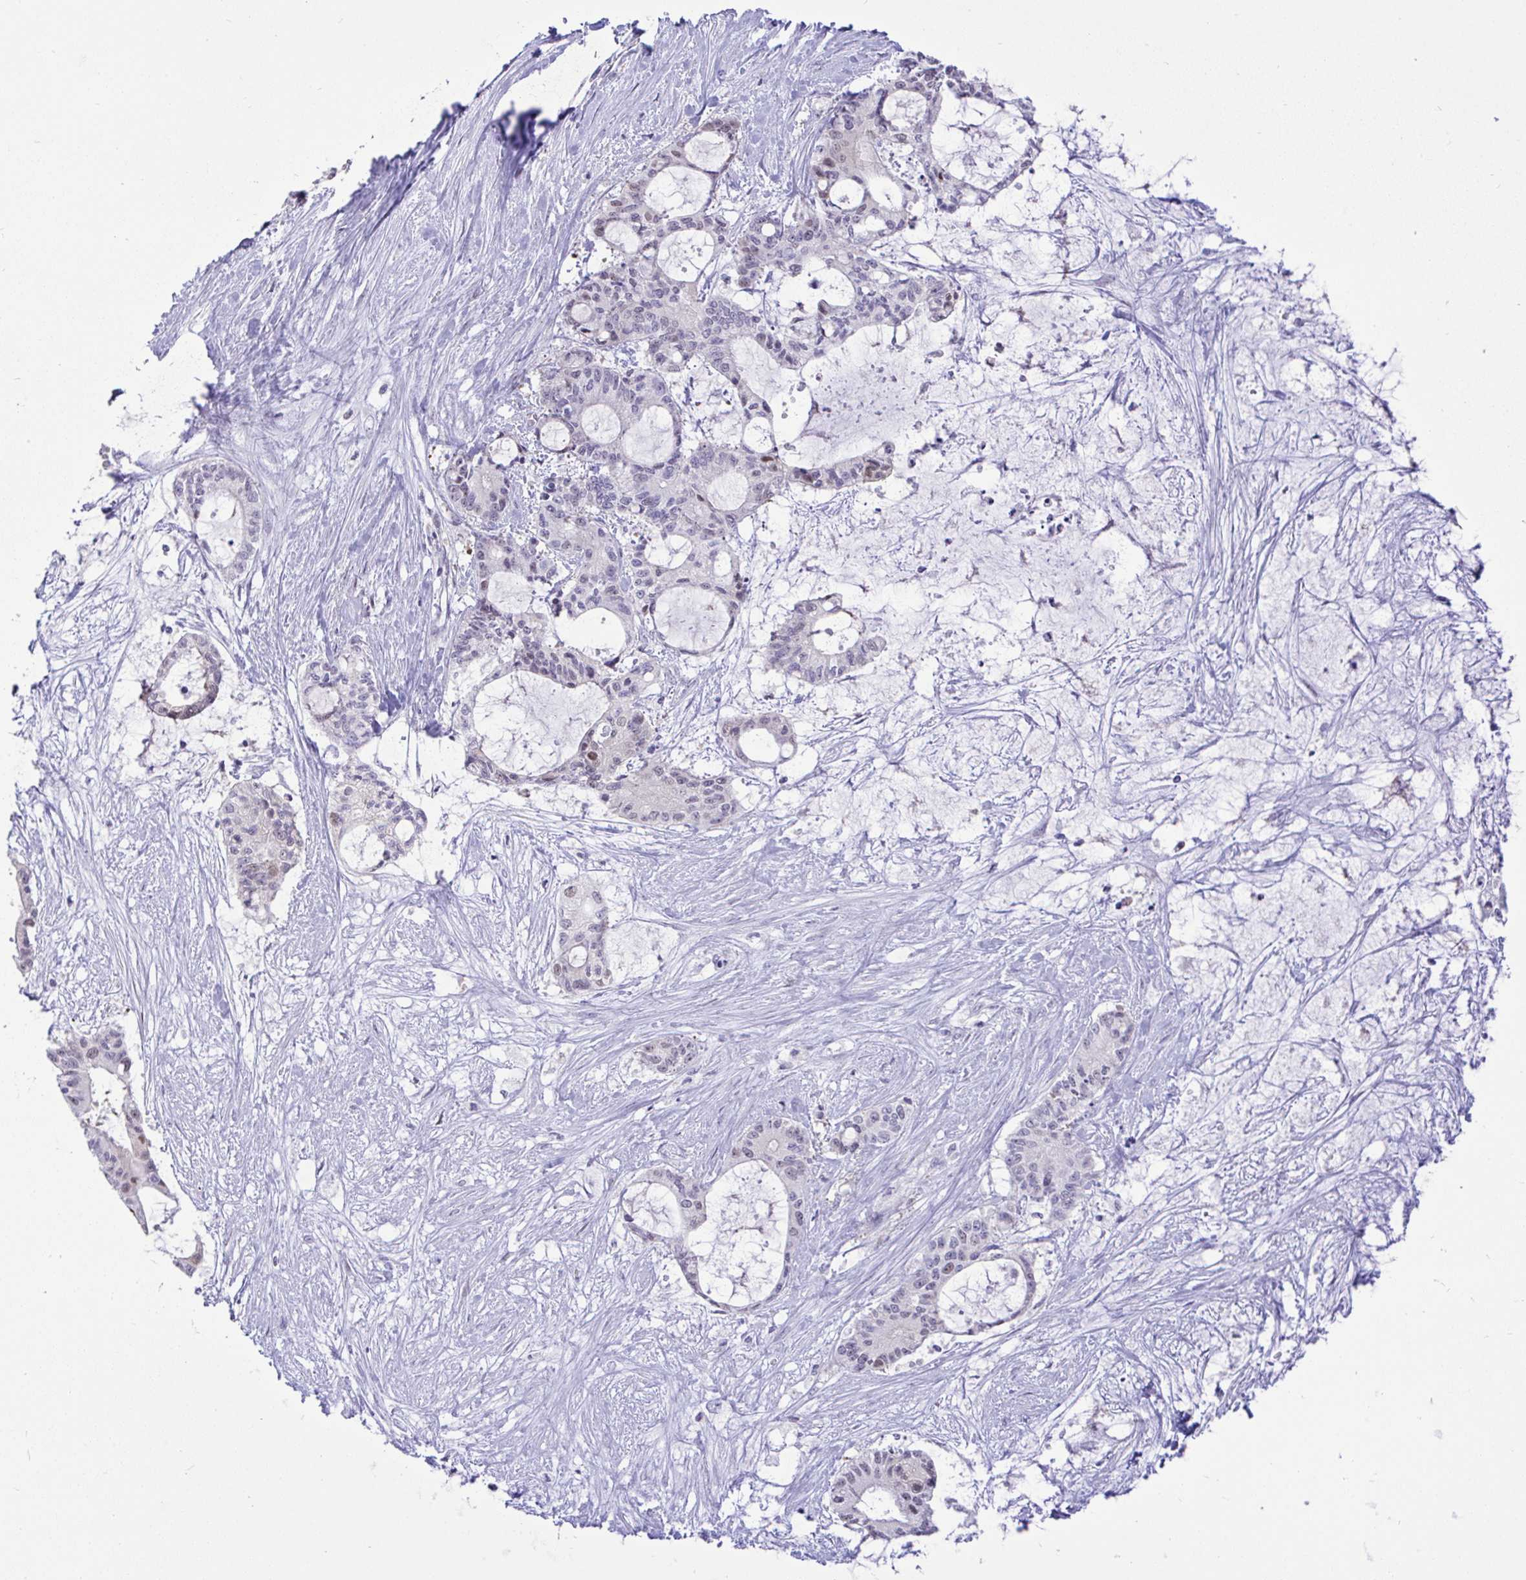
{"staining": {"intensity": "weak", "quantity": "<25%", "location": "nuclear"}, "tissue": "liver cancer", "cell_type": "Tumor cells", "image_type": "cancer", "snomed": [{"axis": "morphology", "description": "Normal tissue, NOS"}, {"axis": "morphology", "description": "Cholangiocarcinoma"}, {"axis": "topography", "description": "Liver"}, {"axis": "topography", "description": "Peripheral nerve tissue"}], "caption": "An immunohistochemistry histopathology image of liver cancer is shown. There is no staining in tumor cells of liver cancer.", "gene": "ZNF485", "patient": {"sex": "female", "age": 73}}